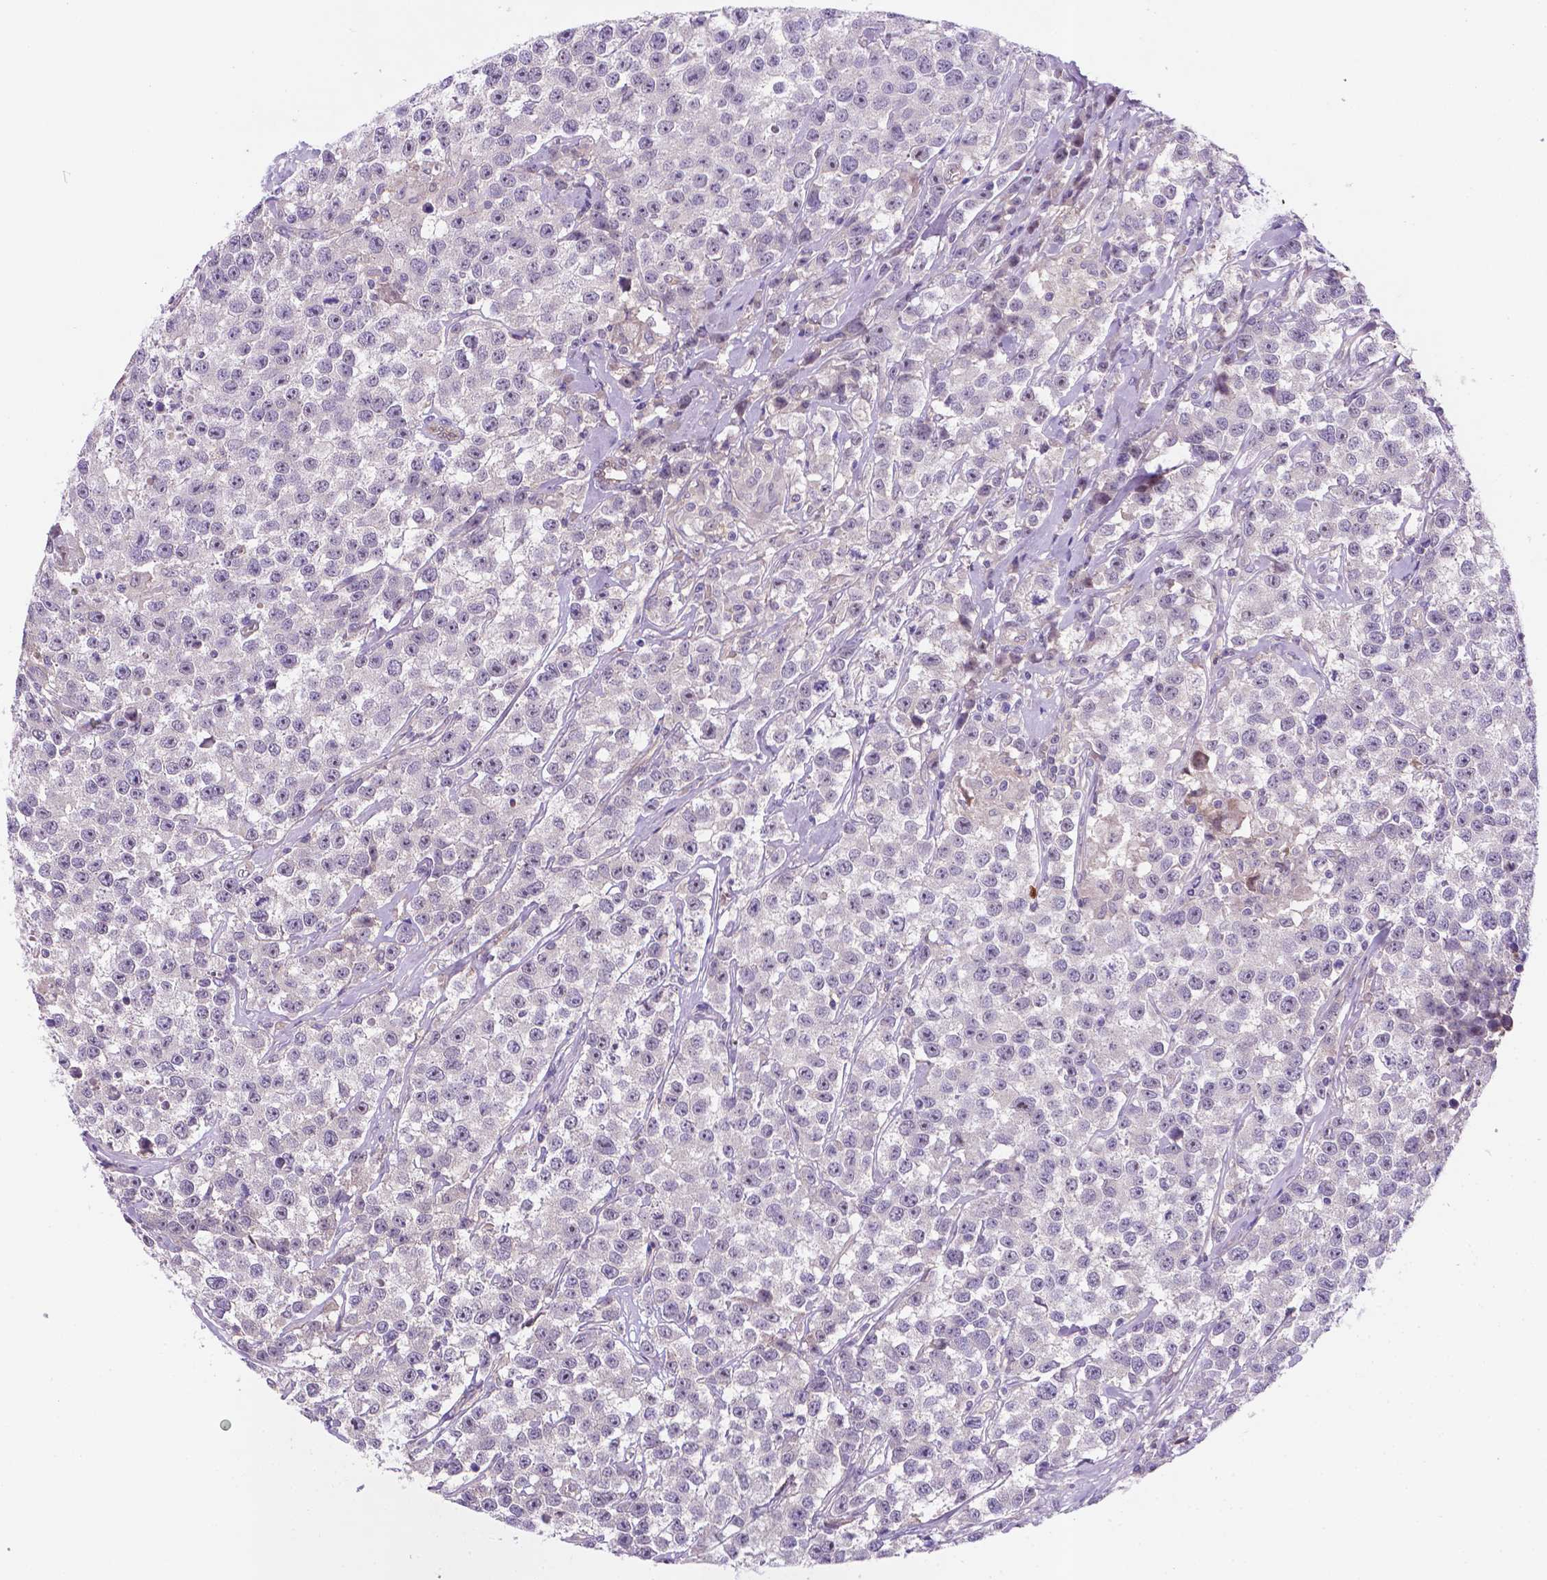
{"staining": {"intensity": "negative", "quantity": "none", "location": "none"}, "tissue": "testis cancer", "cell_type": "Tumor cells", "image_type": "cancer", "snomed": [{"axis": "morphology", "description": "Seminoma, NOS"}, {"axis": "topography", "description": "Testis"}], "caption": "Immunohistochemical staining of testis cancer displays no significant positivity in tumor cells.", "gene": "TM4SF20", "patient": {"sex": "male", "age": 59}}